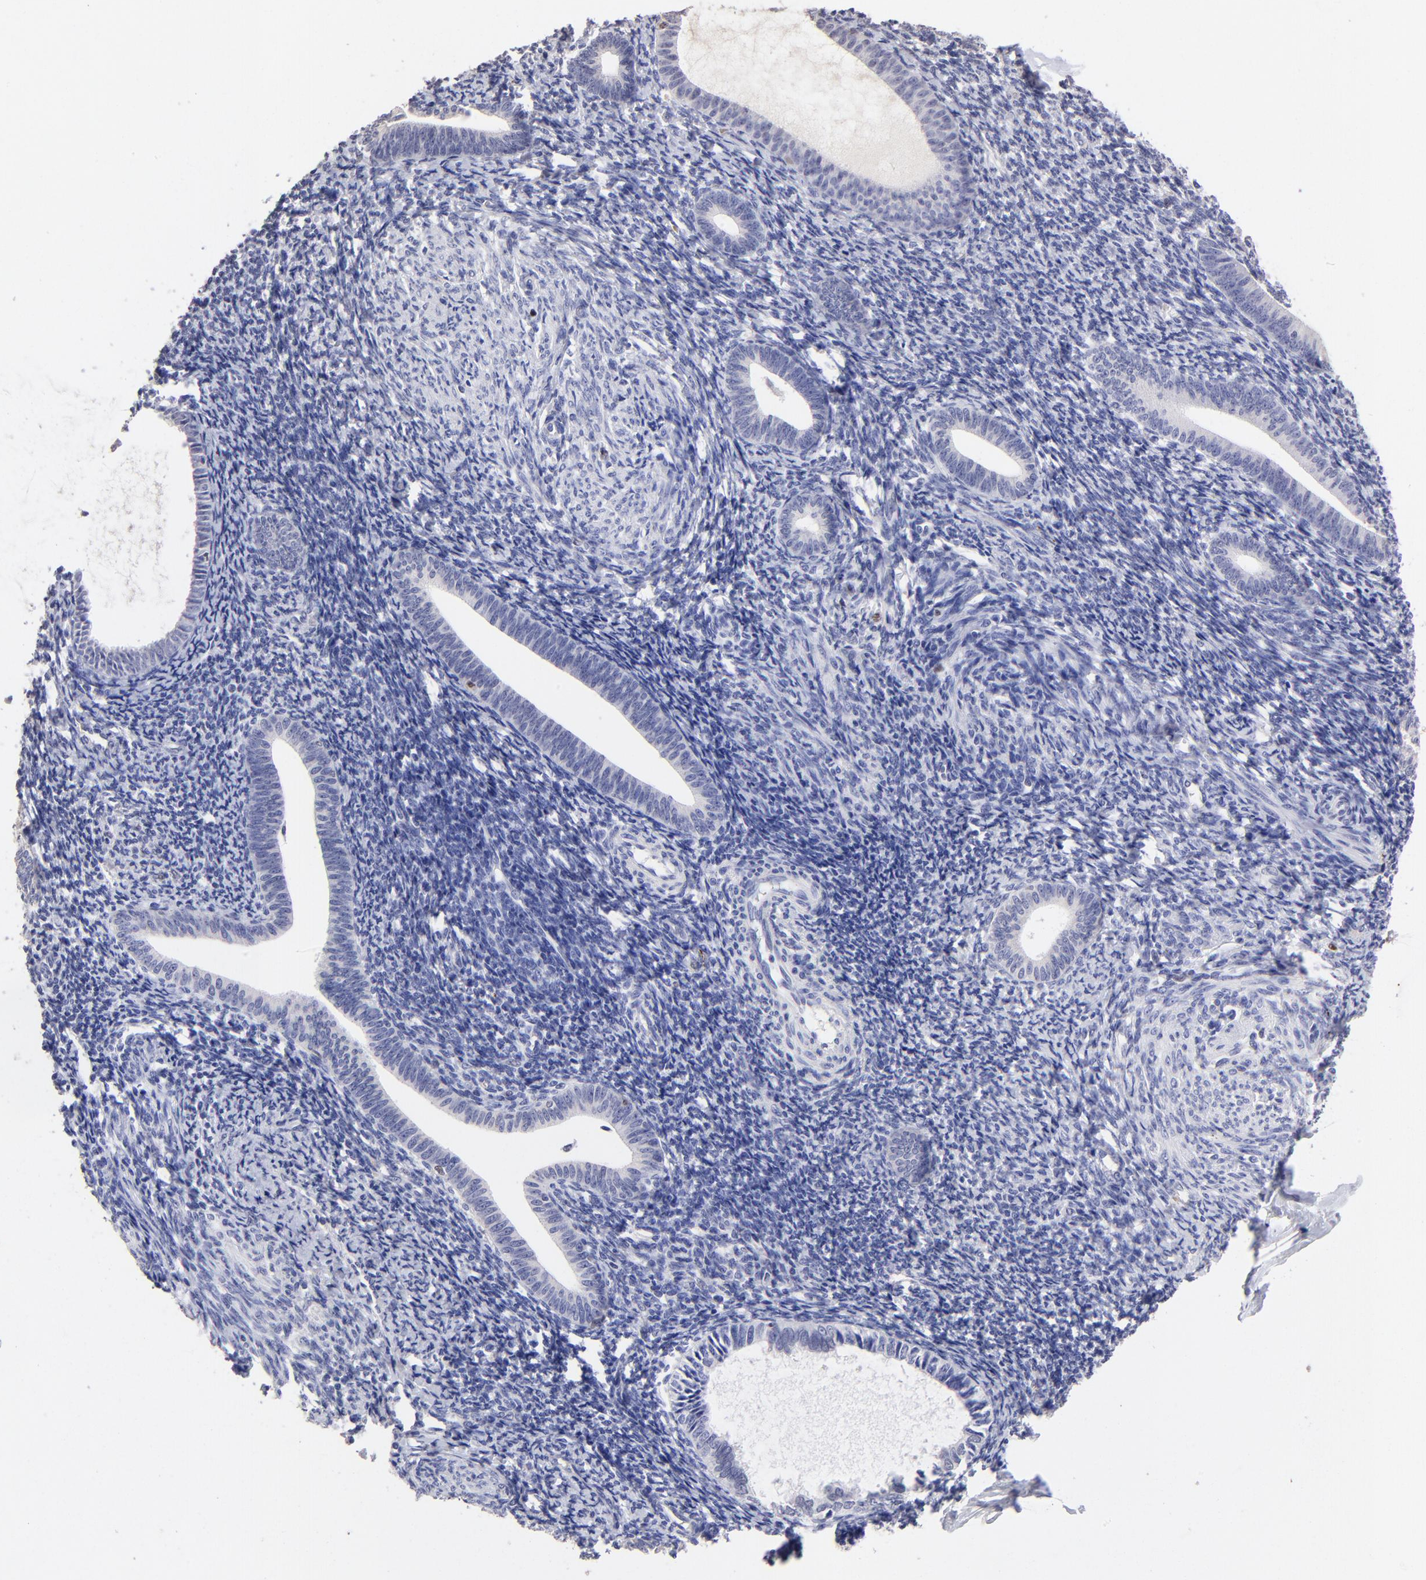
{"staining": {"intensity": "negative", "quantity": "none", "location": "none"}, "tissue": "endometrium", "cell_type": "Cells in endometrial stroma", "image_type": "normal", "snomed": [{"axis": "morphology", "description": "Normal tissue, NOS"}, {"axis": "topography", "description": "Endometrium"}], "caption": "Cells in endometrial stroma show no significant protein positivity in benign endometrium. (DAB immunohistochemistry (IHC) with hematoxylin counter stain).", "gene": "DNMT1", "patient": {"sex": "female", "age": 57}}